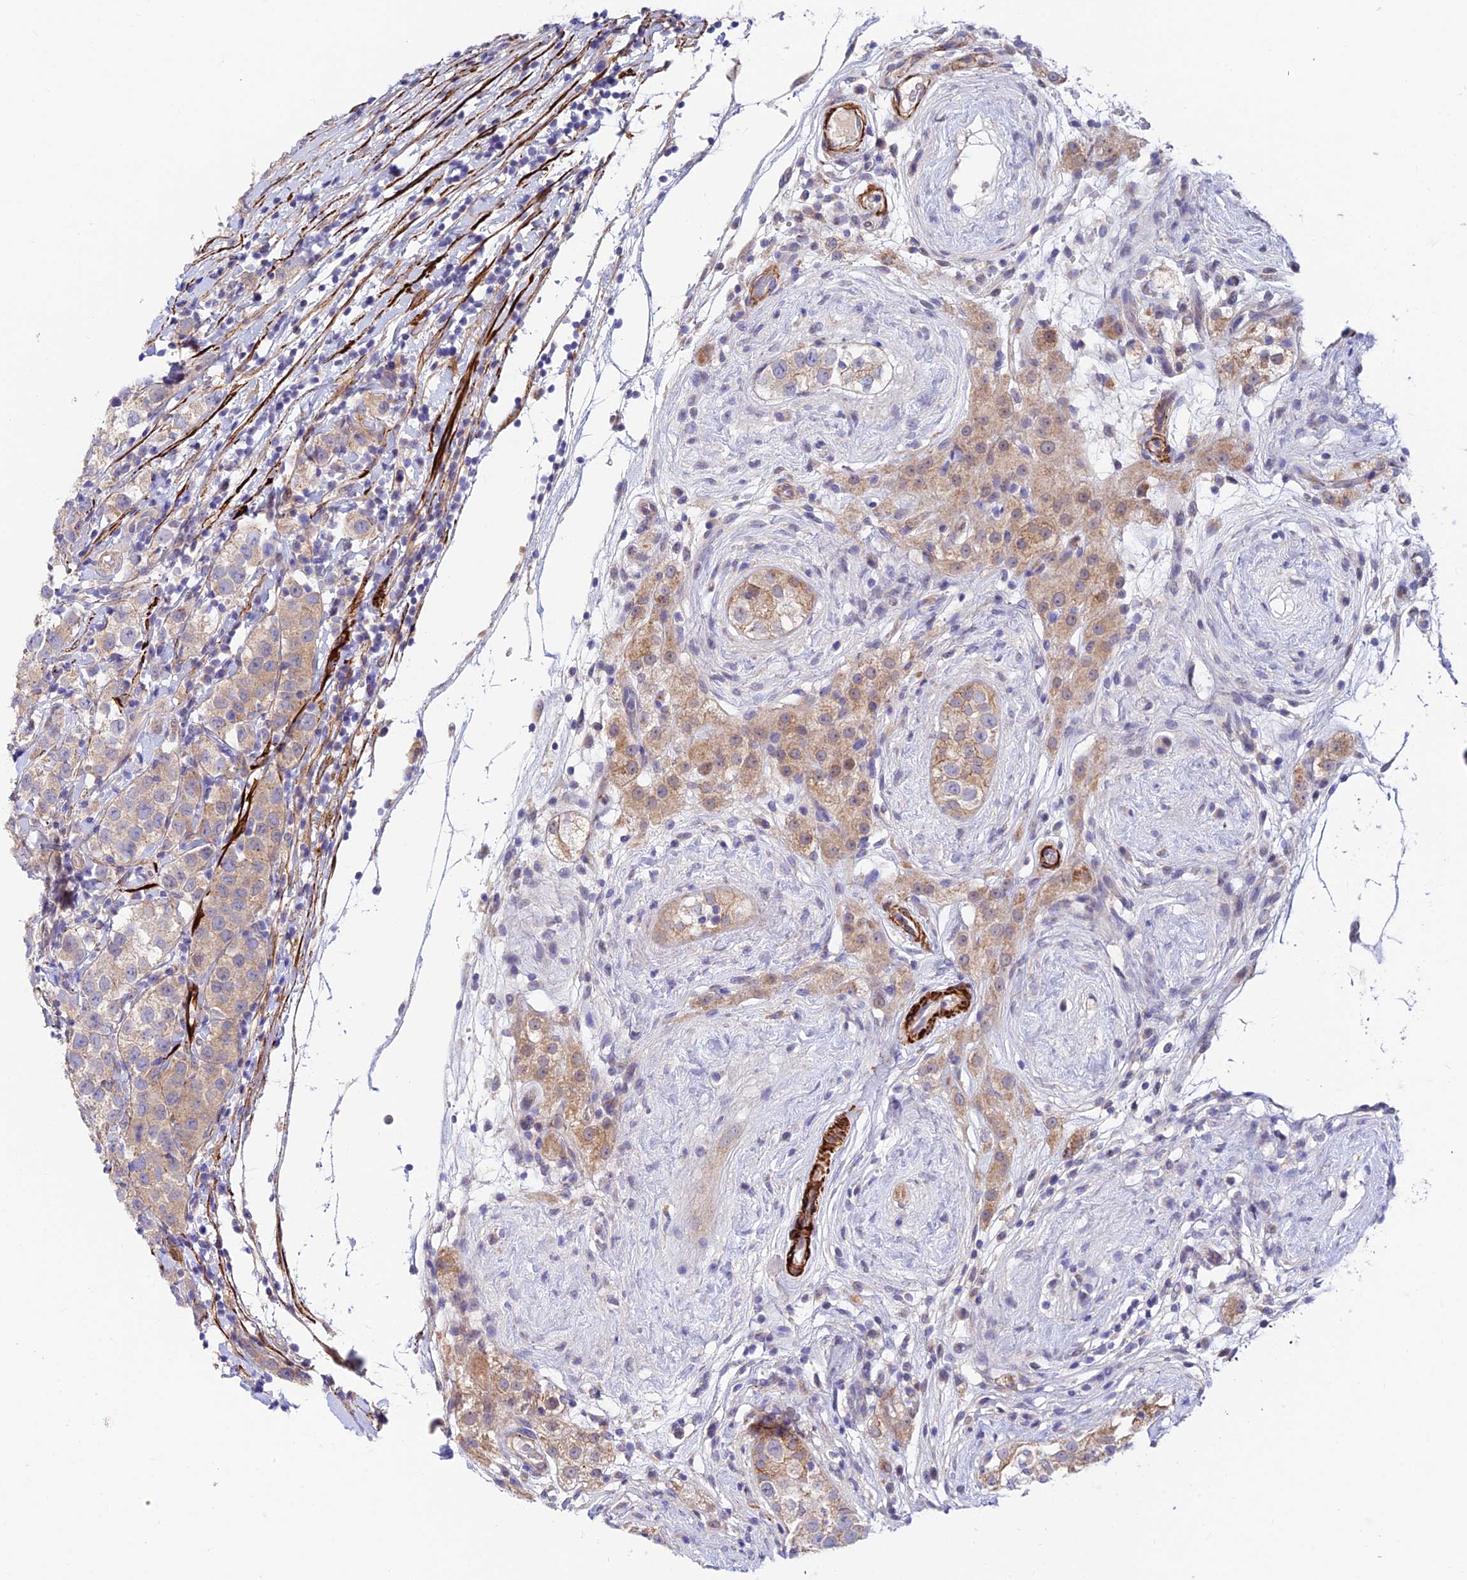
{"staining": {"intensity": "moderate", "quantity": "25%-75%", "location": "cytoplasmic/membranous"}, "tissue": "testis cancer", "cell_type": "Tumor cells", "image_type": "cancer", "snomed": [{"axis": "morphology", "description": "Seminoma, NOS"}, {"axis": "topography", "description": "Testis"}], "caption": "IHC (DAB (3,3'-diaminobenzidine)) staining of seminoma (testis) displays moderate cytoplasmic/membranous protein expression in about 25%-75% of tumor cells.", "gene": "ANKRD50", "patient": {"sex": "male", "age": 34}}